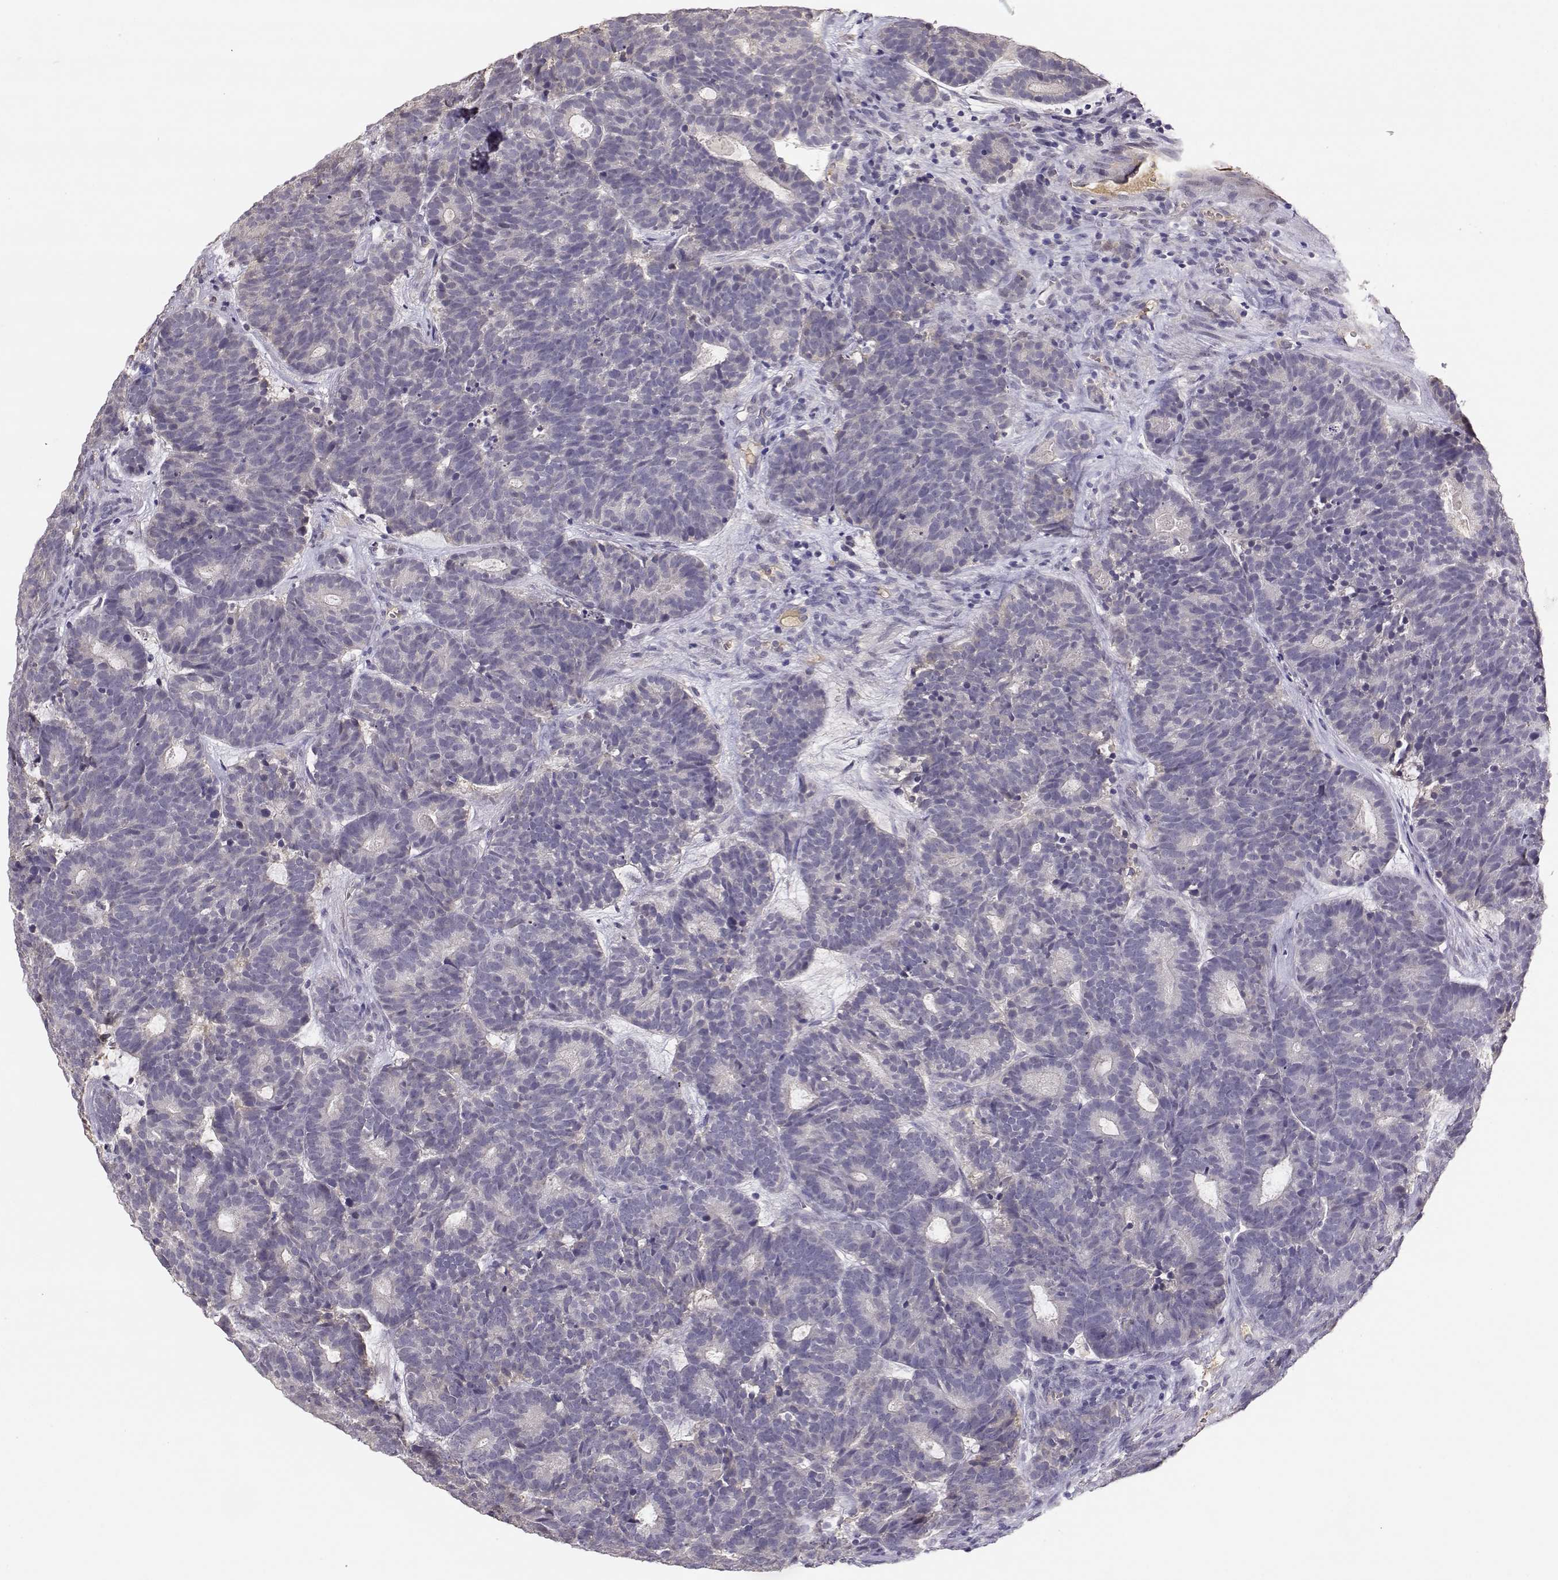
{"staining": {"intensity": "negative", "quantity": "none", "location": "none"}, "tissue": "head and neck cancer", "cell_type": "Tumor cells", "image_type": "cancer", "snomed": [{"axis": "morphology", "description": "Adenocarcinoma, NOS"}, {"axis": "topography", "description": "Head-Neck"}], "caption": "High power microscopy photomicrograph of an immunohistochemistry (IHC) image of head and neck adenocarcinoma, revealing no significant positivity in tumor cells. The staining is performed using DAB (3,3'-diaminobenzidine) brown chromogen with nuclei counter-stained in using hematoxylin.", "gene": "TACR1", "patient": {"sex": "female", "age": 81}}